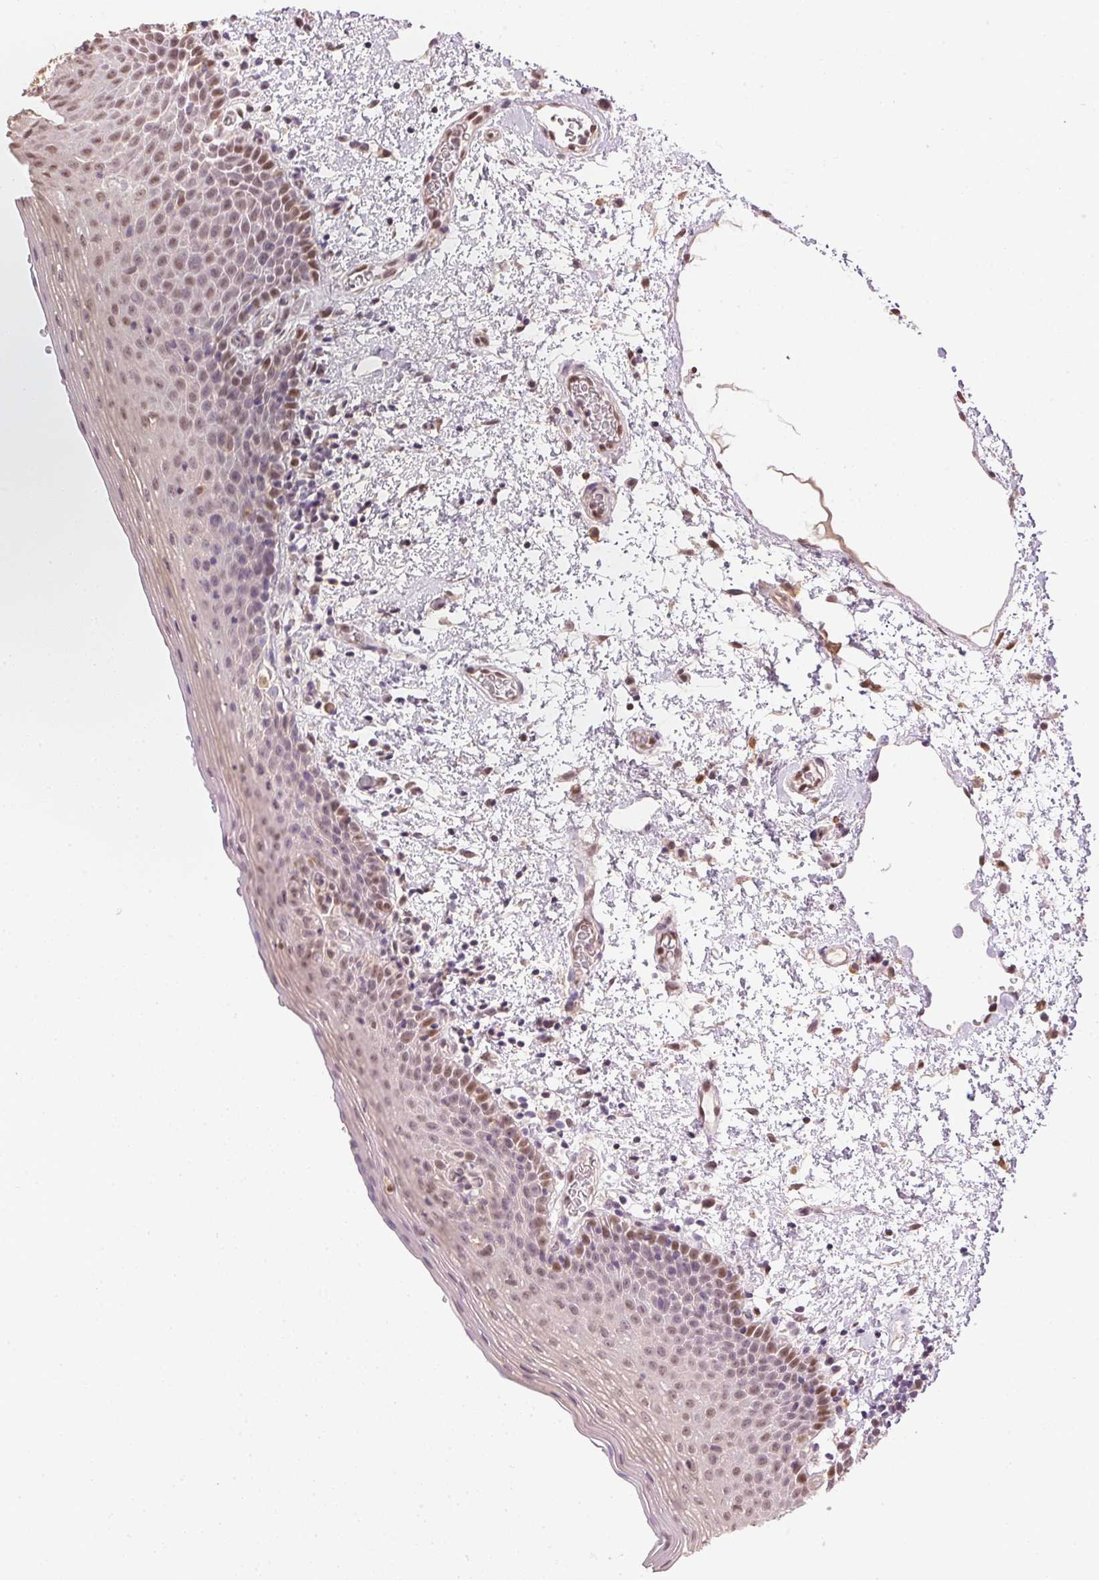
{"staining": {"intensity": "weak", "quantity": "25%-75%", "location": "nuclear"}, "tissue": "oral mucosa", "cell_type": "Squamous epithelial cells", "image_type": "normal", "snomed": [{"axis": "morphology", "description": "Normal tissue, NOS"}, {"axis": "topography", "description": "Oral tissue"}, {"axis": "topography", "description": "Head-Neck"}], "caption": "Protein expression analysis of benign human oral mucosa reveals weak nuclear expression in about 25%-75% of squamous epithelial cells.", "gene": "TPI1", "patient": {"sex": "female", "age": 55}}